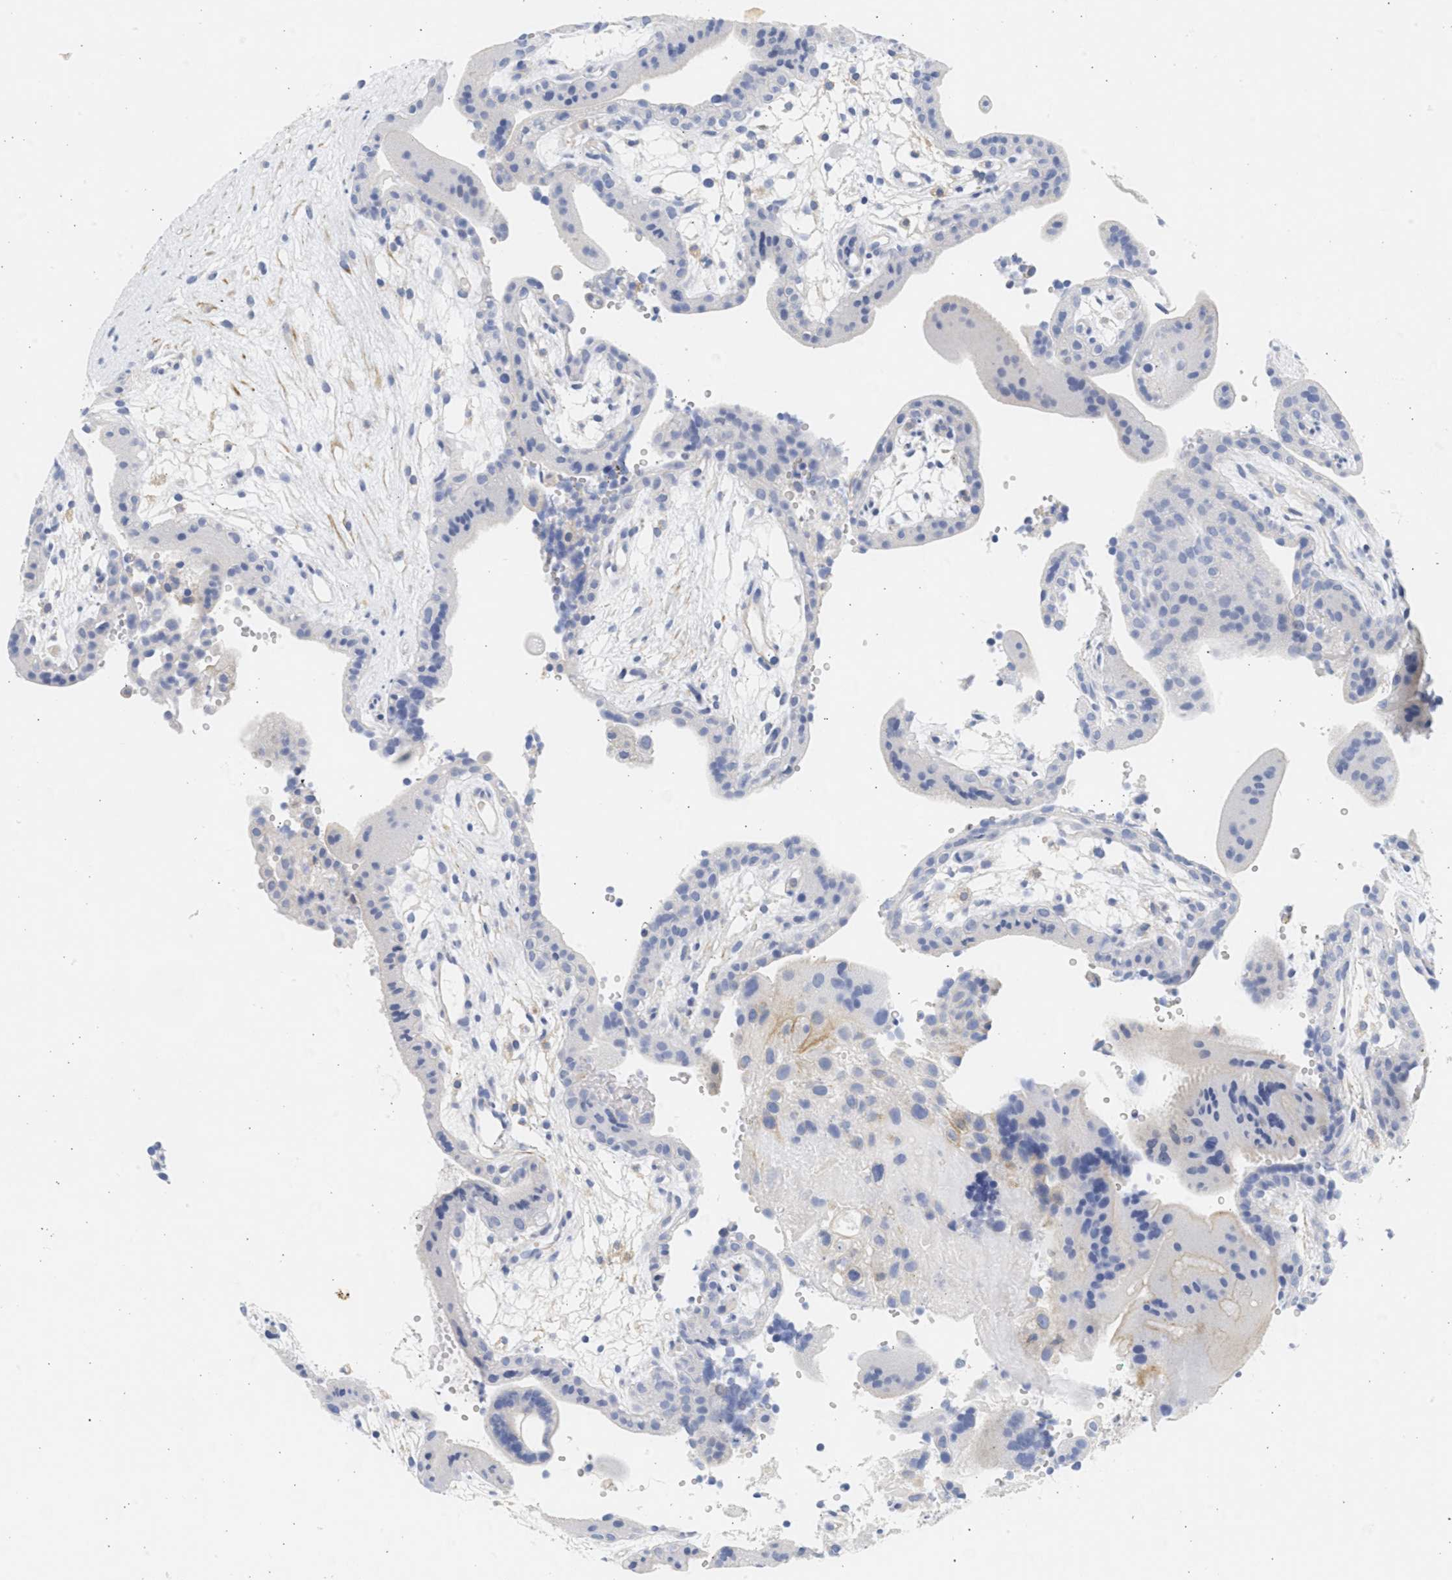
{"staining": {"intensity": "moderate", "quantity": ">75%", "location": "cytoplasmic/membranous"}, "tissue": "placenta", "cell_type": "Decidual cells", "image_type": "normal", "snomed": [{"axis": "morphology", "description": "Normal tissue, NOS"}, {"axis": "topography", "description": "Placenta"}], "caption": "Immunohistochemical staining of normal placenta reveals >75% levels of moderate cytoplasmic/membranous protein staining in approximately >75% of decidual cells. The staining is performed using DAB brown chromogen to label protein expression. The nuclei are counter-stained blue using hematoxylin.", "gene": "SPATA3", "patient": {"sex": "female", "age": 18}}